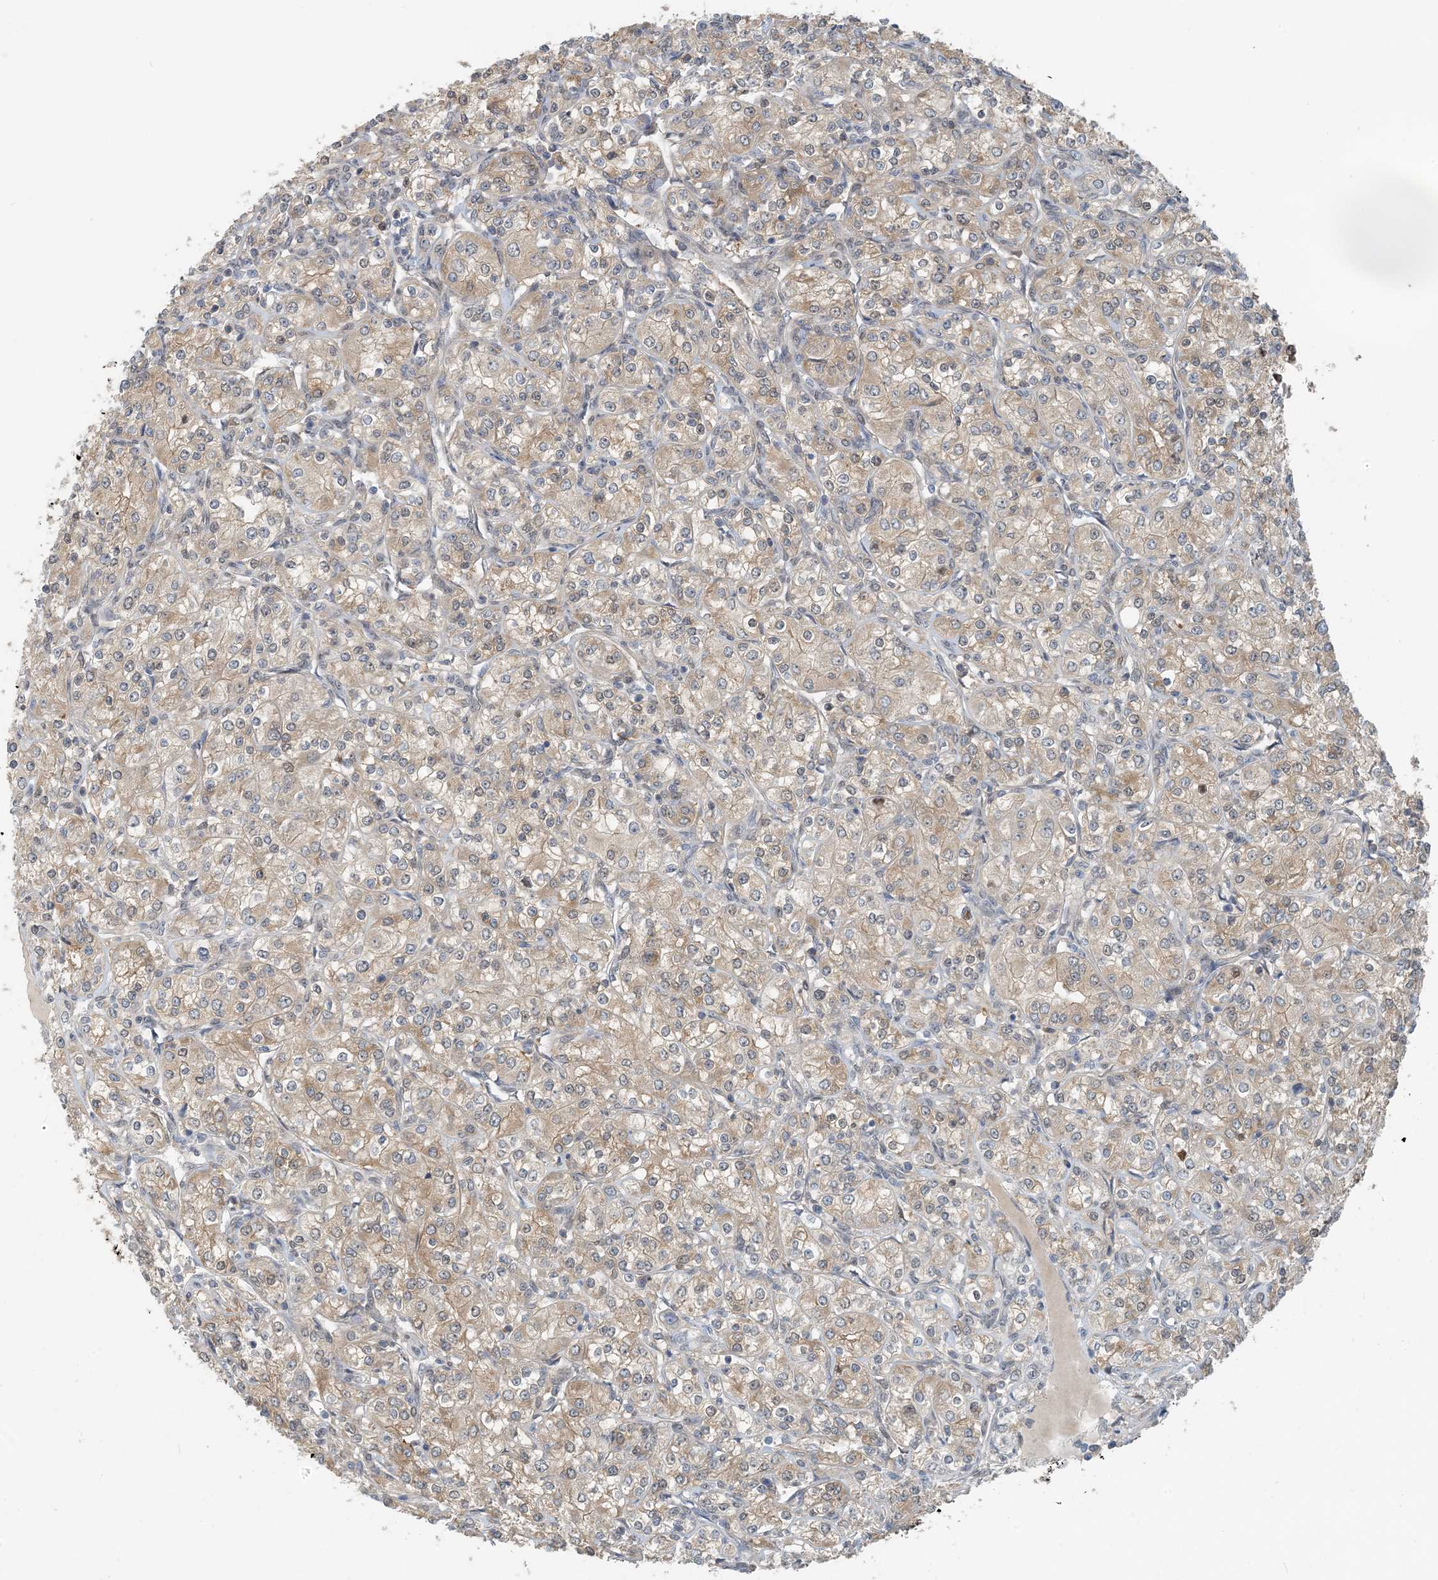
{"staining": {"intensity": "weak", "quantity": ">75%", "location": "cytoplasmic/membranous"}, "tissue": "renal cancer", "cell_type": "Tumor cells", "image_type": "cancer", "snomed": [{"axis": "morphology", "description": "Adenocarcinoma, NOS"}, {"axis": "topography", "description": "Kidney"}], "caption": "Human renal cancer (adenocarcinoma) stained with a brown dye exhibits weak cytoplasmic/membranous positive positivity in approximately >75% of tumor cells.", "gene": "ZC3H12A", "patient": {"sex": "male", "age": 77}}